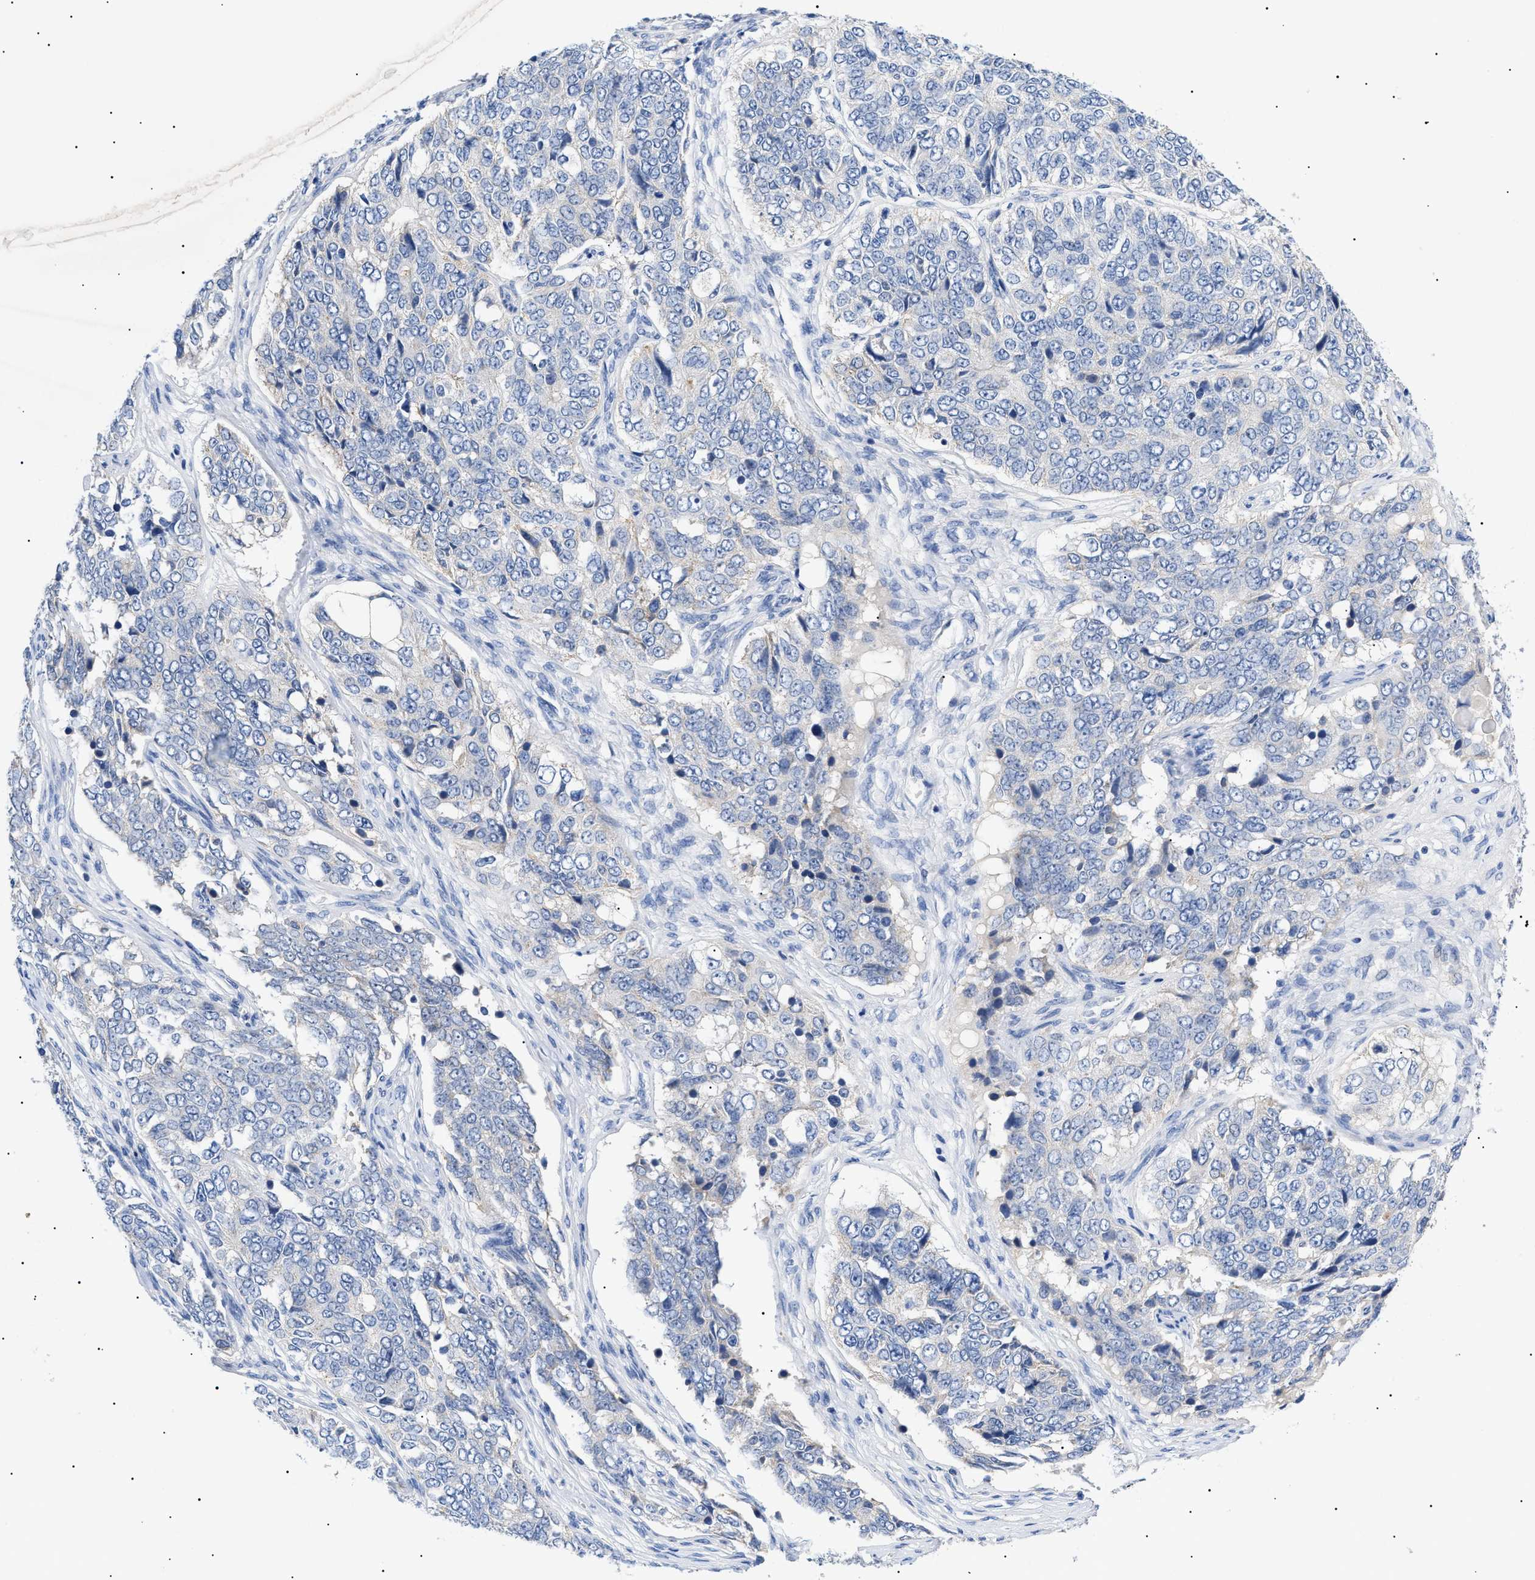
{"staining": {"intensity": "negative", "quantity": "none", "location": "none"}, "tissue": "ovarian cancer", "cell_type": "Tumor cells", "image_type": "cancer", "snomed": [{"axis": "morphology", "description": "Carcinoma, endometroid"}, {"axis": "topography", "description": "Ovary"}], "caption": "Tumor cells are negative for brown protein staining in ovarian endometroid carcinoma.", "gene": "ACKR1", "patient": {"sex": "female", "age": 51}}